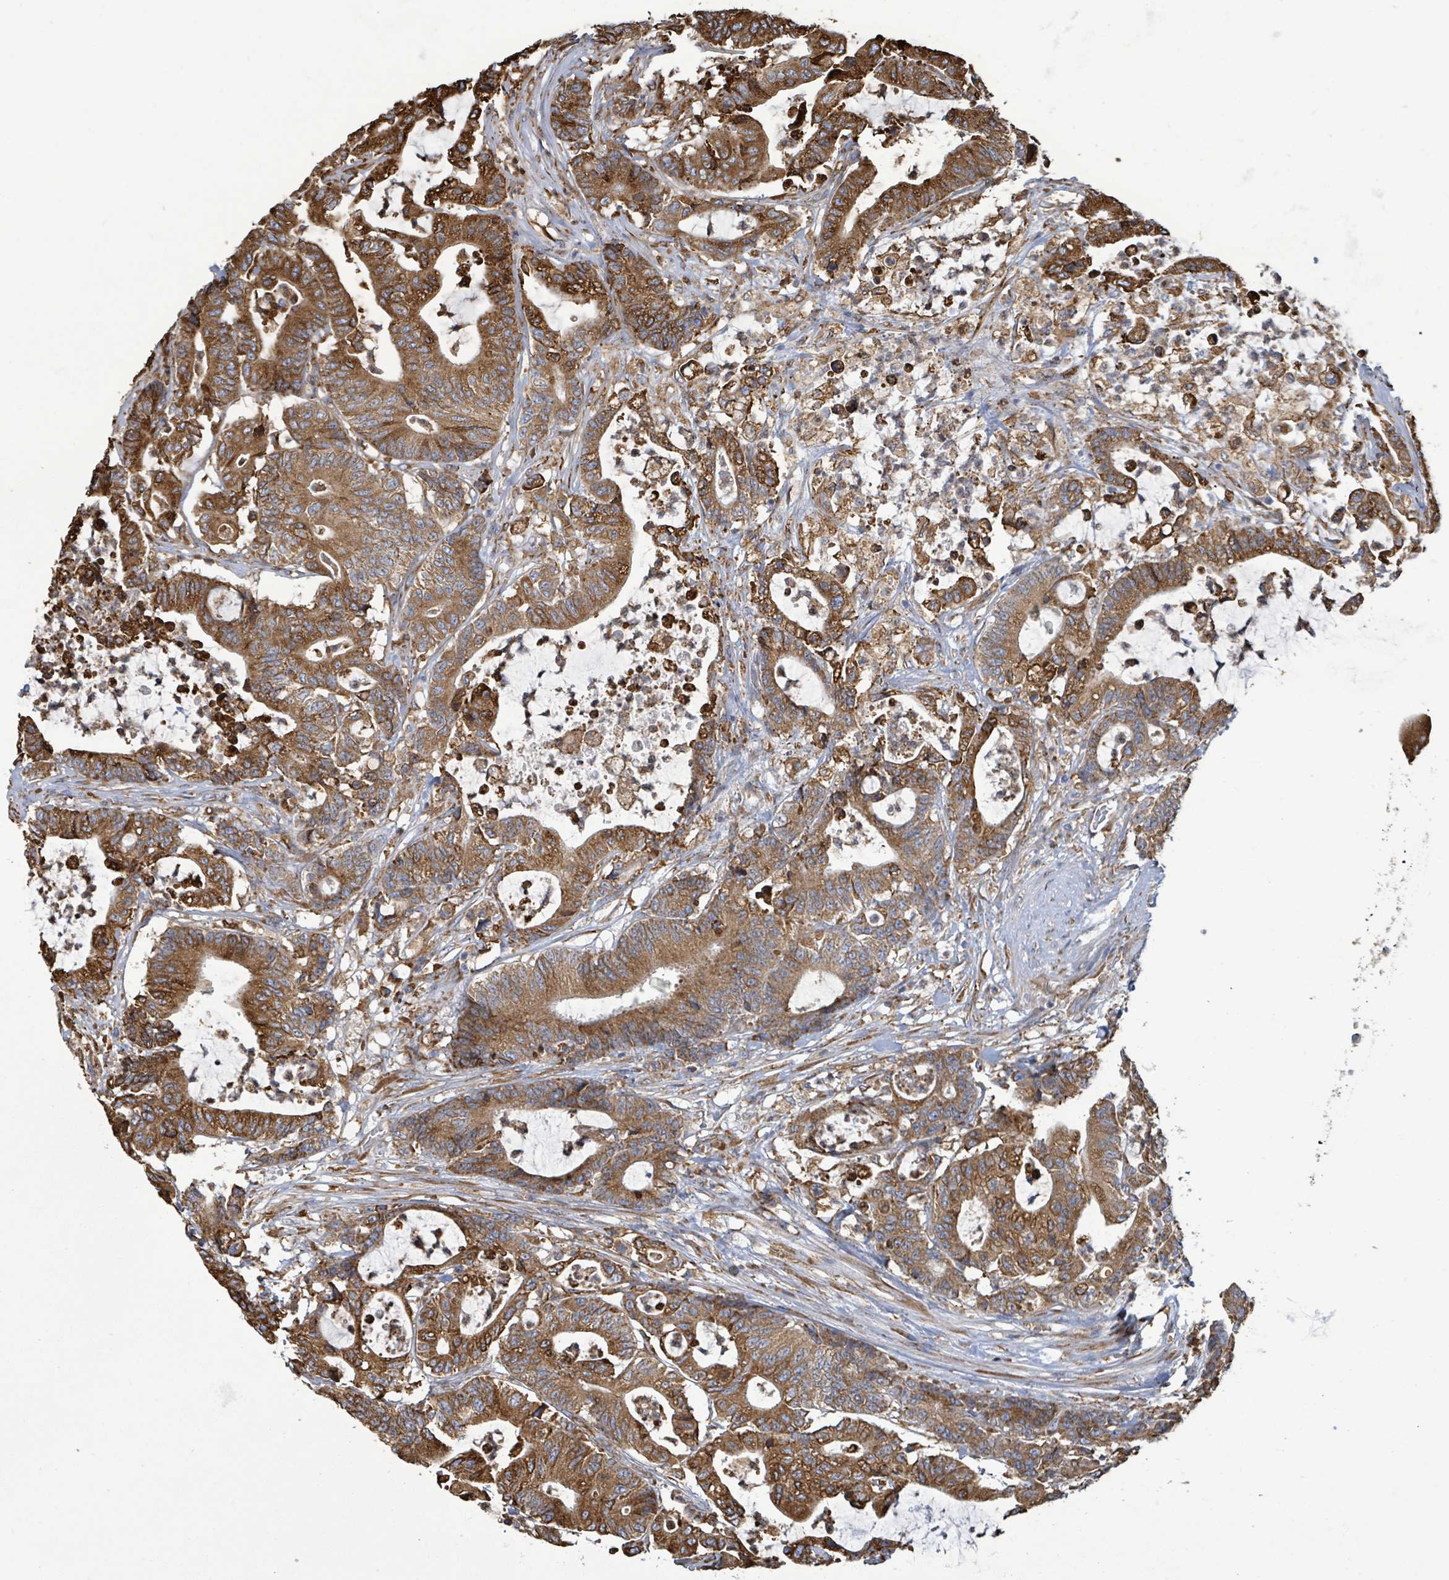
{"staining": {"intensity": "strong", "quantity": ">75%", "location": "cytoplasmic/membranous"}, "tissue": "colorectal cancer", "cell_type": "Tumor cells", "image_type": "cancer", "snomed": [{"axis": "morphology", "description": "Adenocarcinoma, NOS"}, {"axis": "topography", "description": "Colon"}], "caption": "Brown immunohistochemical staining in human colorectal adenocarcinoma demonstrates strong cytoplasmic/membranous positivity in about >75% of tumor cells. (DAB IHC with brightfield microscopy, high magnification).", "gene": "RFPL4A", "patient": {"sex": "female", "age": 84}}